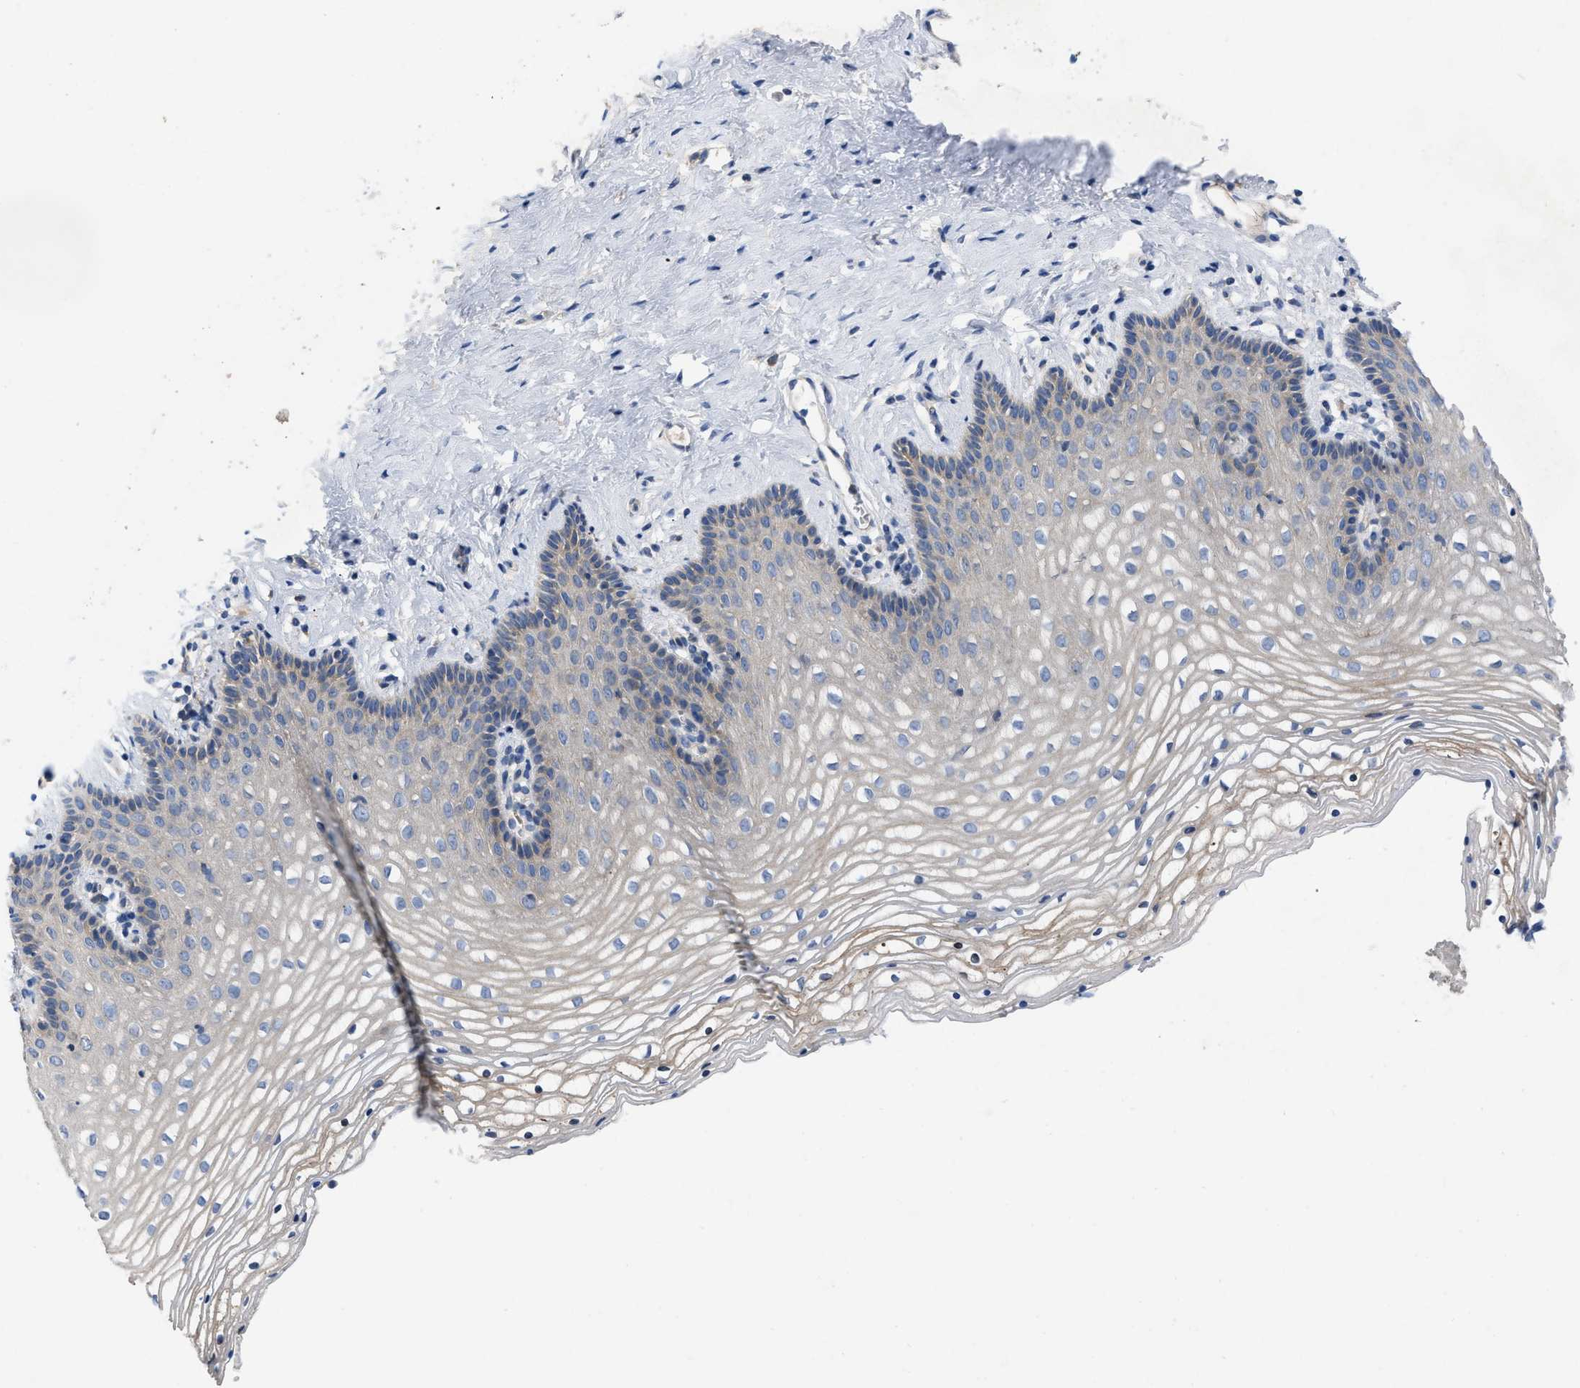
{"staining": {"intensity": "negative", "quantity": "none", "location": "none"}, "tissue": "vagina", "cell_type": "Squamous epithelial cells", "image_type": "normal", "snomed": [{"axis": "morphology", "description": "Normal tissue, NOS"}, {"axis": "topography", "description": "Vagina"}], "caption": "A photomicrograph of vagina stained for a protein shows no brown staining in squamous epithelial cells.", "gene": "TMEM131", "patient": {"sex": "female", "age": 32}}